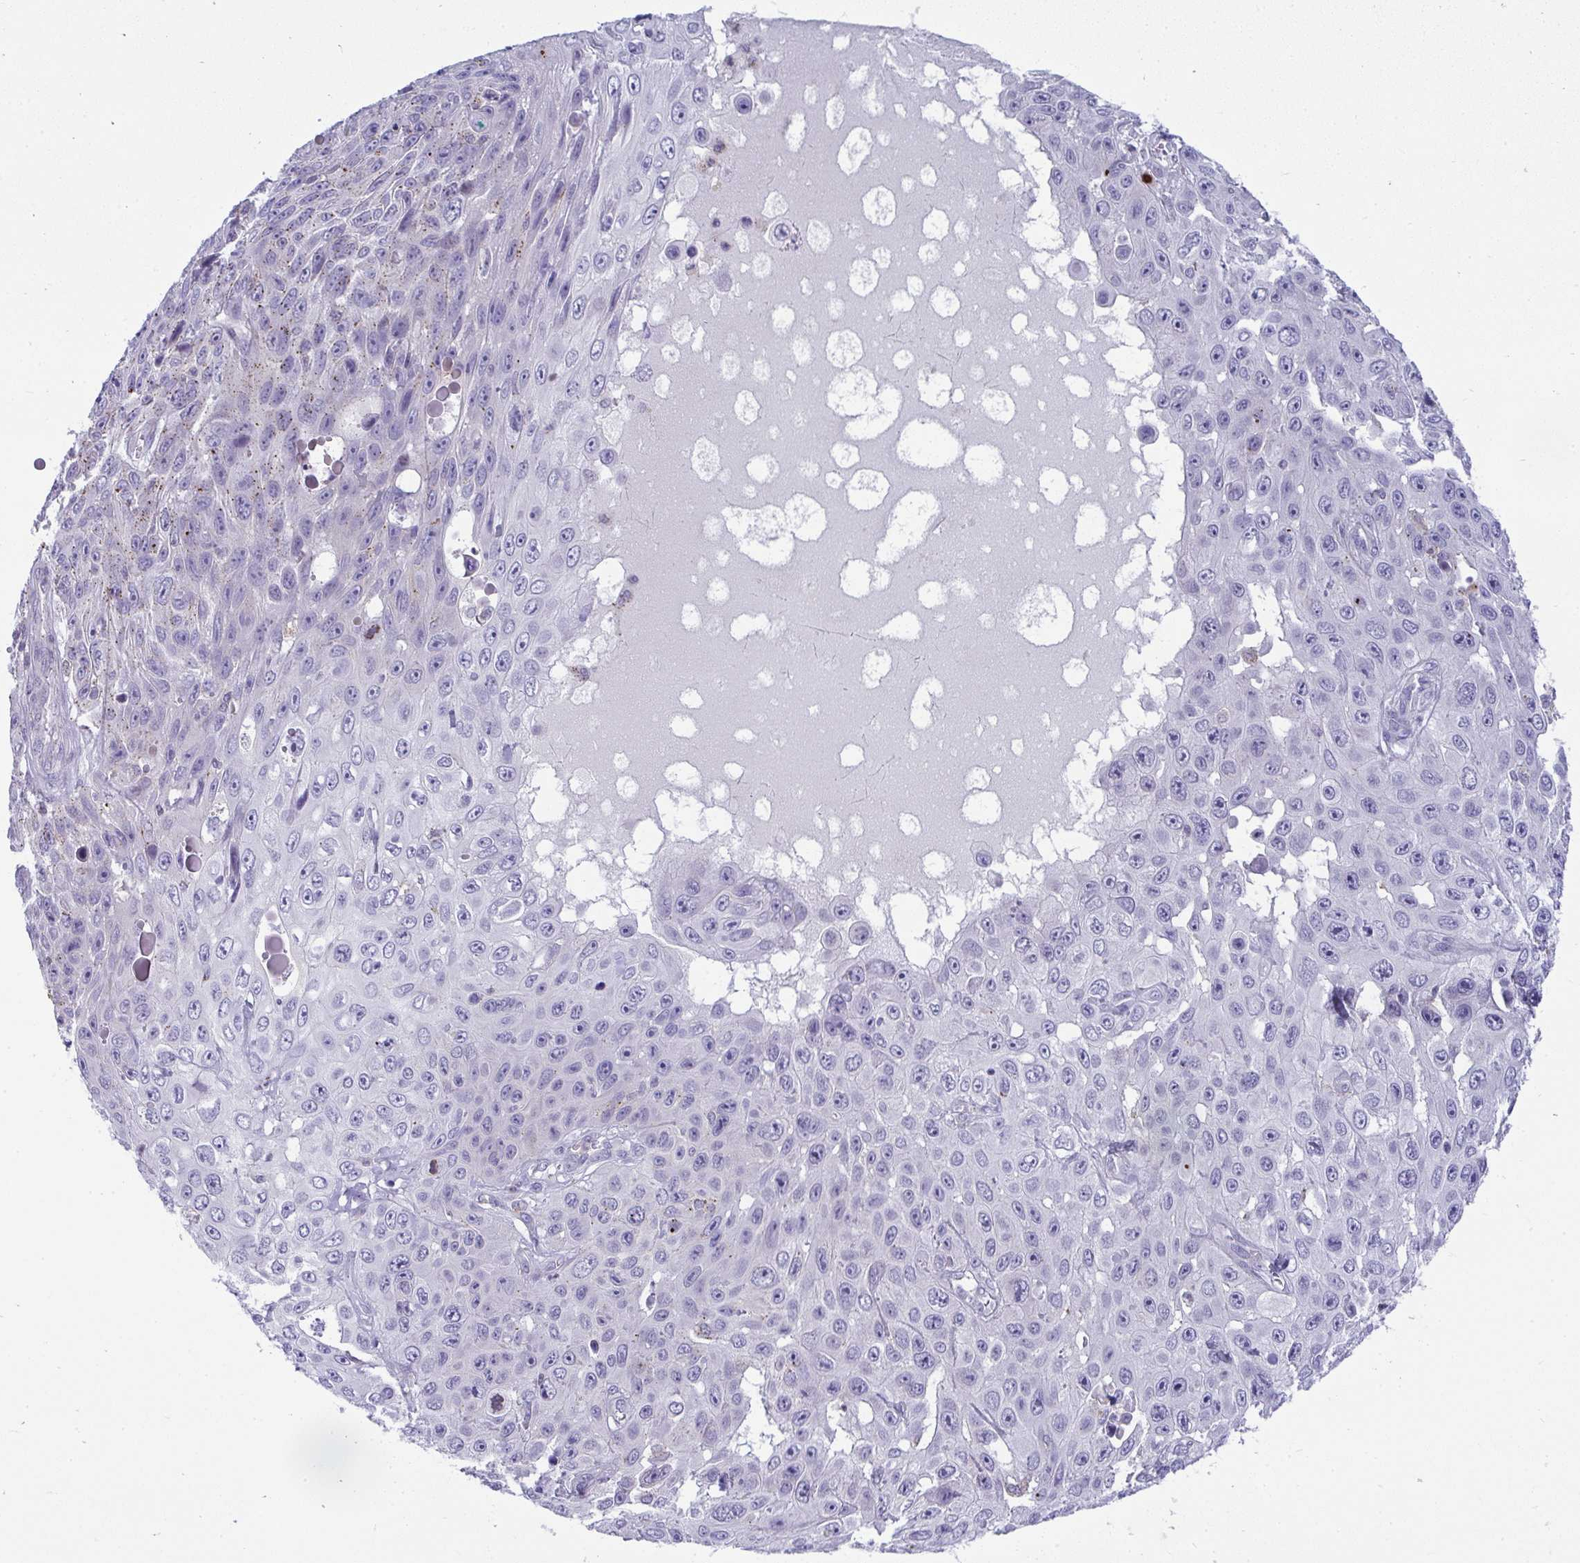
{"staining": {"intensity": "weak", "quantity": "<25%", "location": "cytoplasmic/membranous"}, "tissue": "skin cancer", "cell_type": "Tumor cells", "image_type": "cancer", "snomed": [{"axis": "morphology", "description": "Squamous cell carcinoma, NOS"}, {"axis": "topography", "description": "Skin"}], "caption": "Squamous cell carcinoma (skin) was stained to show a protein in brown. There is no significant positivity in tumor cells.", "gene": "VPS4B", "patient": {"sex": "male", "age": 82}}